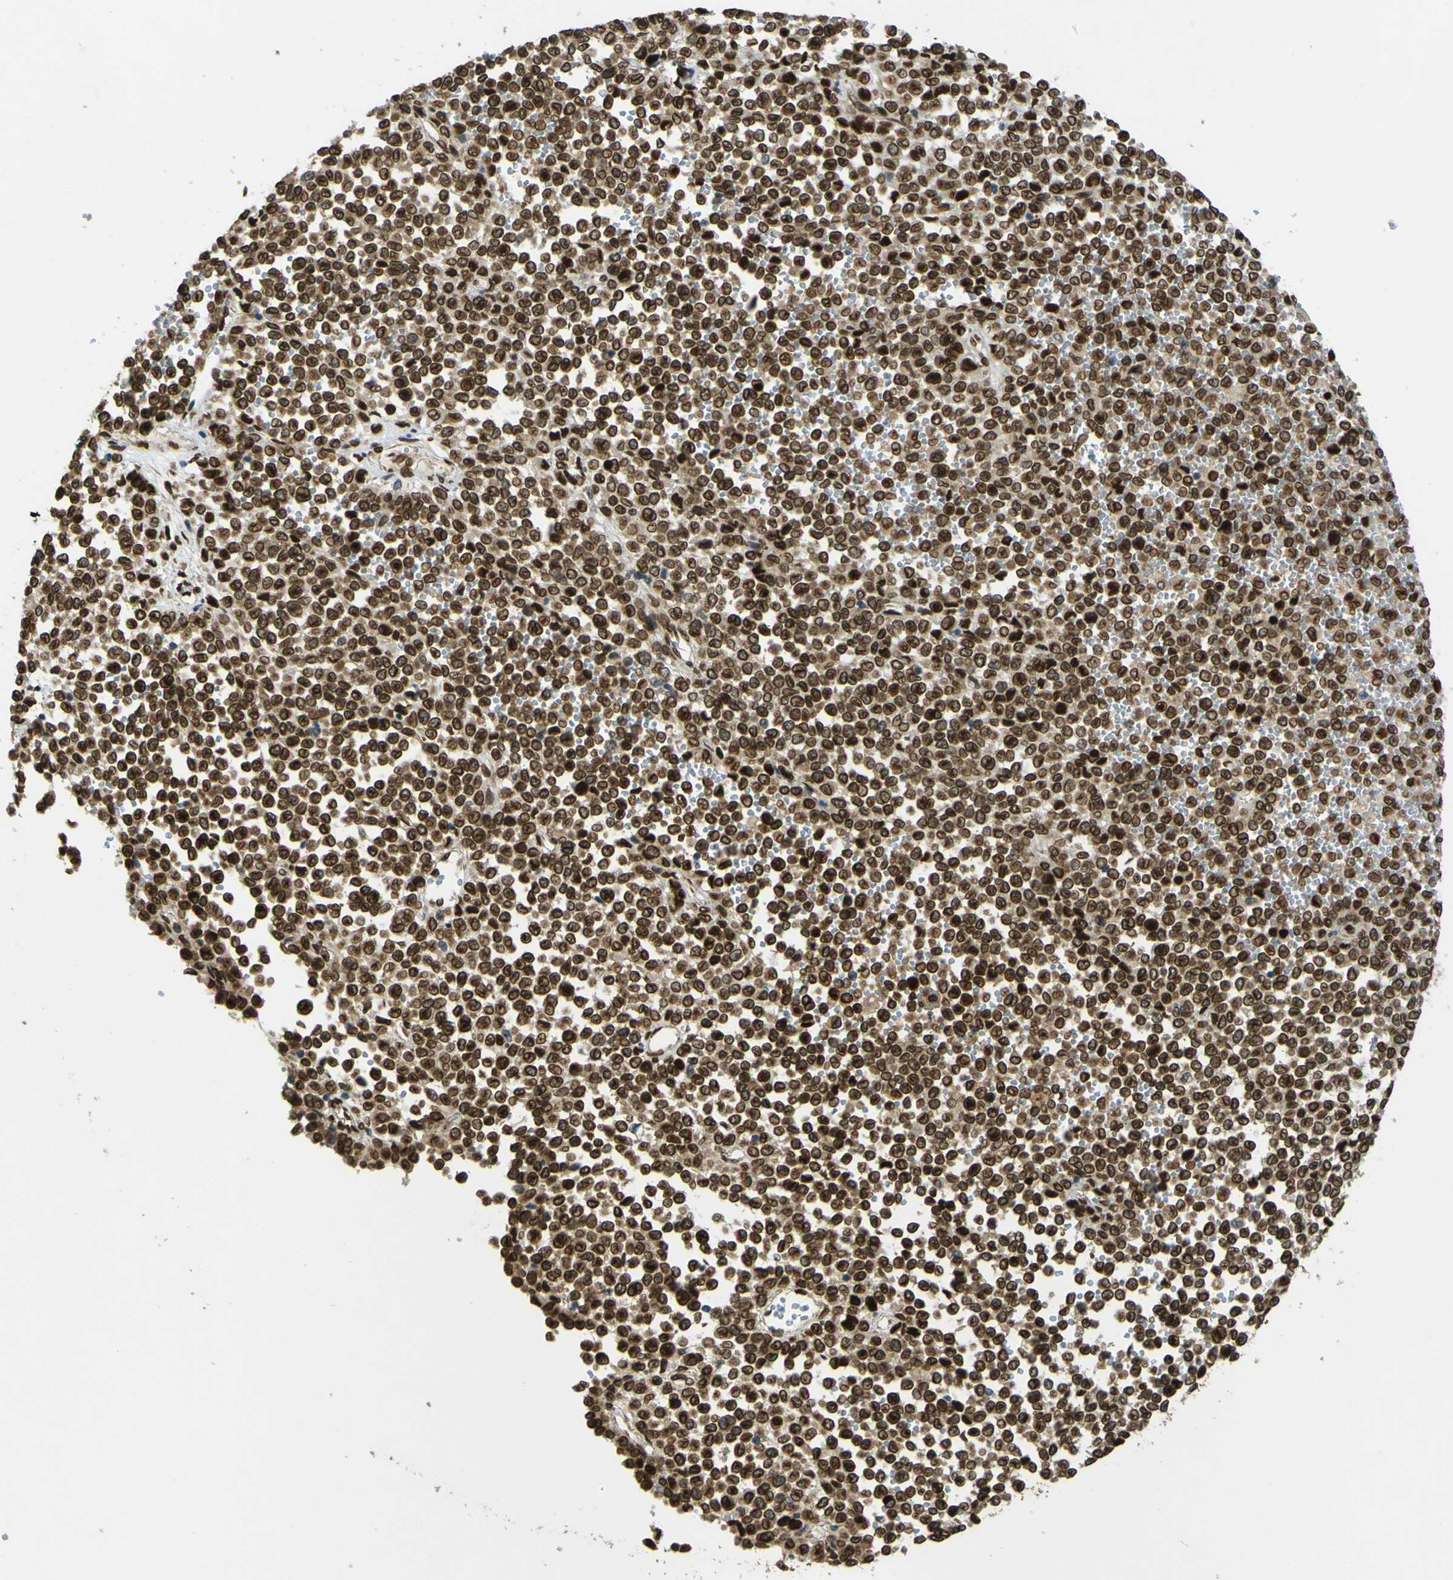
{"staining": {"intensity": "moderate", "quantity": ">75%", "location": "cytoplasmic/membranous,nuclear"}, "tissue": "melanoma", "cell_type": "Tumor cells", "image_type": "cancer", "snomed": [{"axis": "morphology", "description": "Malignant melanoma, Metastatic site"}, {"axis": "topography", "description": "Pancreas"}], "caption": "Malignant melanoma (metastatic site) stained with DAB (3,3'-diaminobenzidine) immunohistochemistry shows medium levels of moderate cytoplasmic/membranous and nuclear staining in approximately >75% of tumor cells.", "gene": "GALNT1", "patient": {"sex": "female", "age": 30}}